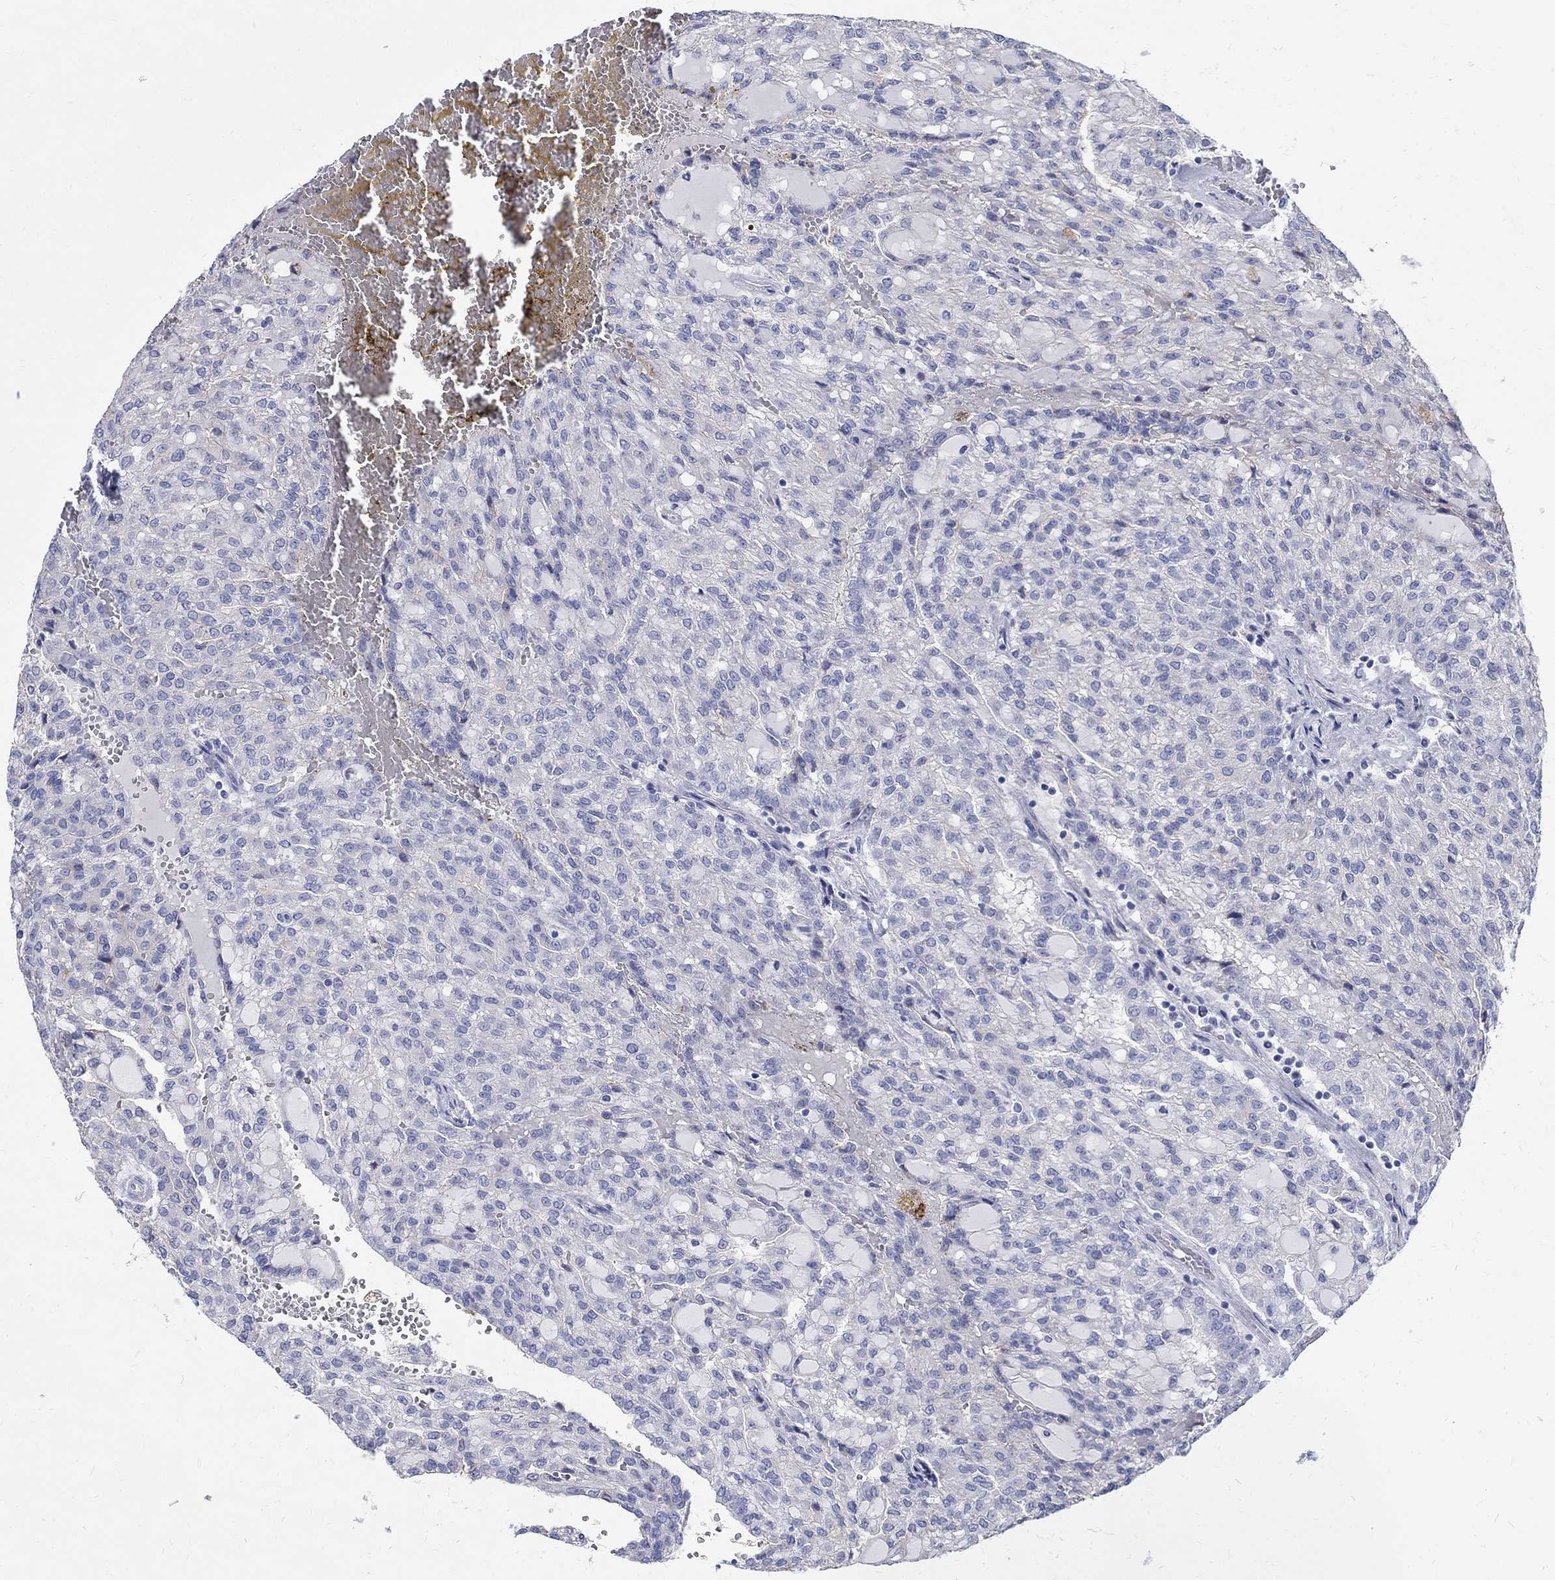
{"staining": {"intensity": "negative", "quantity": "none", "location": "none"}, "tissue": "renal cancer", "cell_type": "Tumor cells", "image_type": "cancer", "snomed": [{"axis": "morphology", "description": "Adenocarcinoma, NOS"}, {"axis": "topography", "description": "Kidney"}], "caption": "This image is of renal adenocarcinoma stained with immunohistochemistry to label a protein in brown with the nuclei are counter-stained blue. There is no expression in tumor cells.", "gene": "SOX2", "patient": {"sex": "male", "age": 63}}